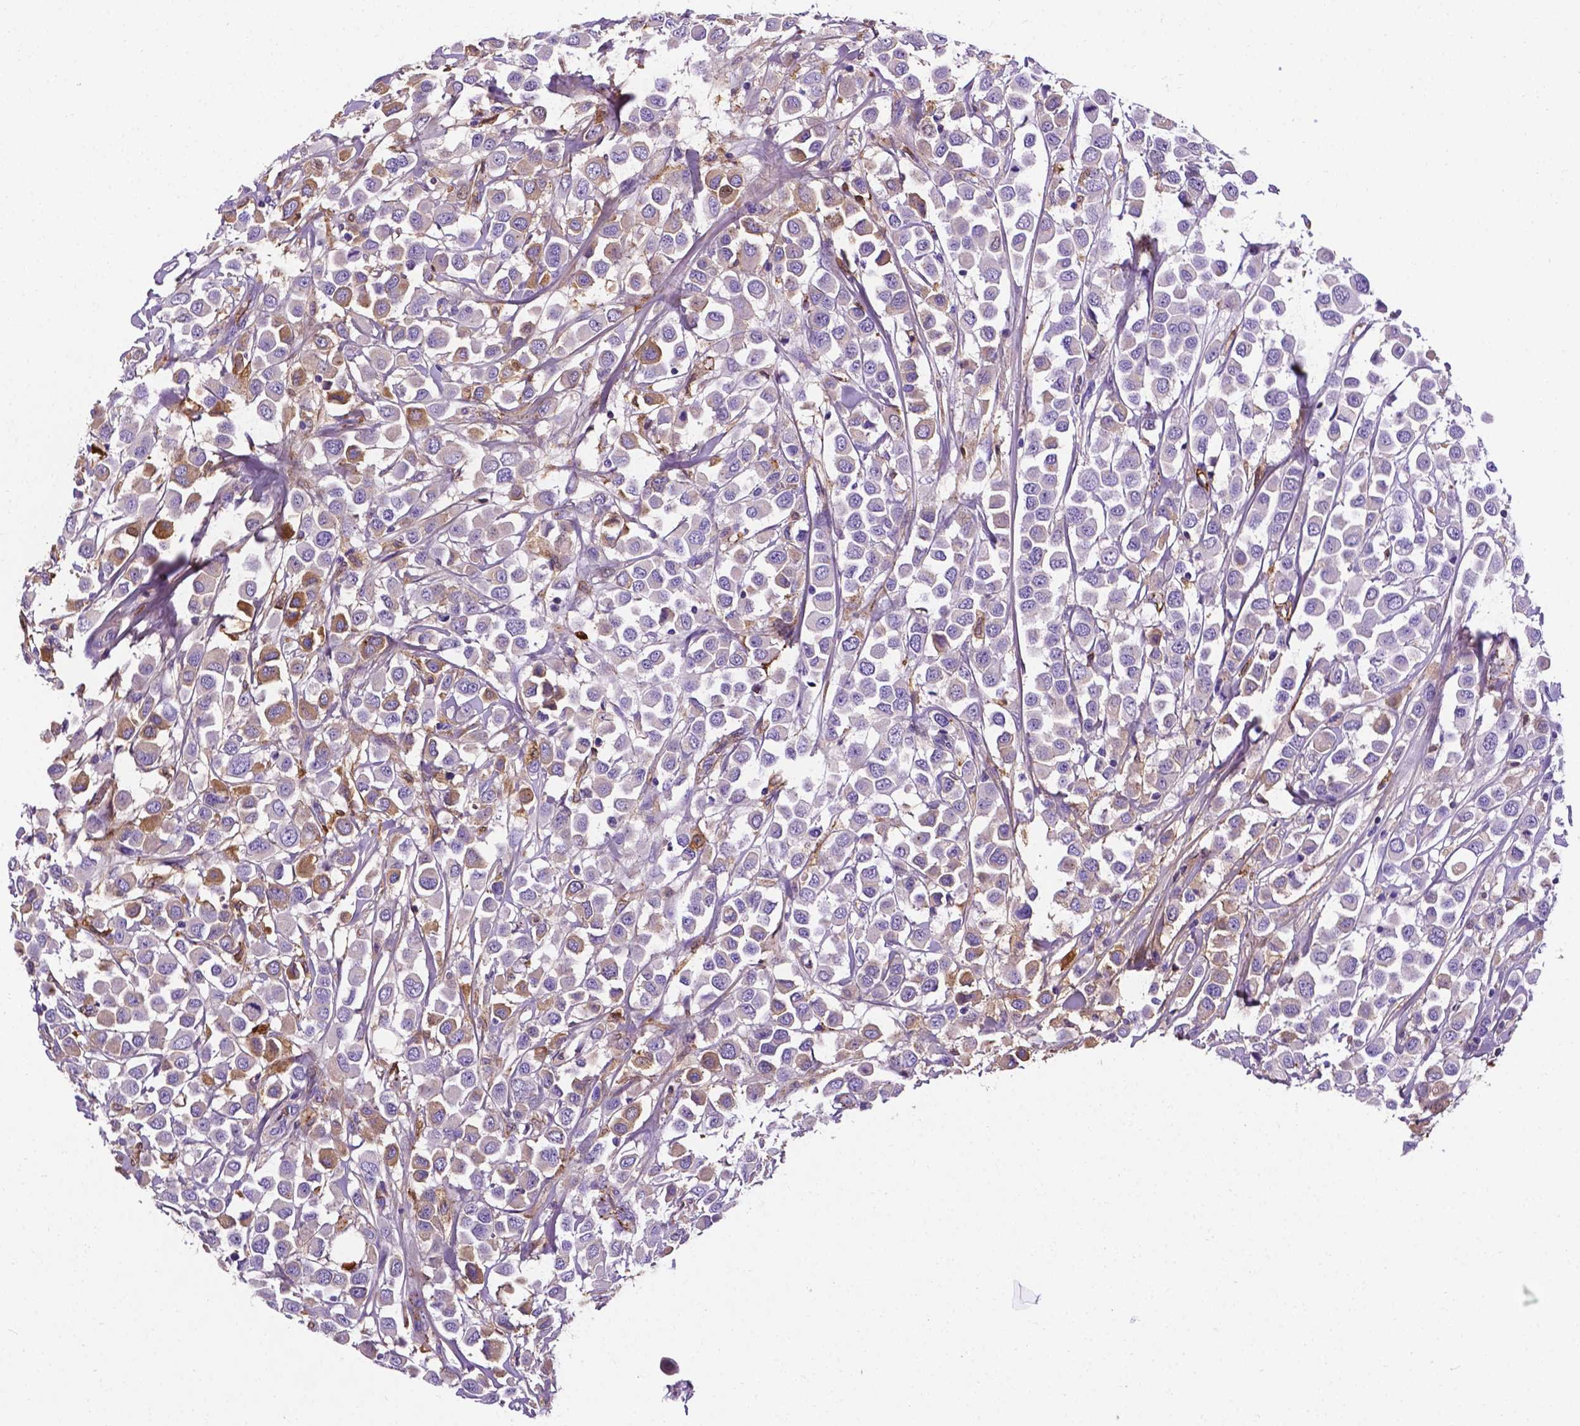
{"staining": {"intensity": "moderate", "quantity": "<25%", "location": "cytoplasmic/membranous"}, "tissue": "breast cancer", "cell_type": "Tumor cells", "image_type": "cancer", "snomed": [{"axis": "morphology", "description": "Duct carcinoma"}, {"axis": "topography", "description": "Breast"}], "caption": "Immunohistochemical staining of human breast cancer demonstrates low levels of moderate cytoplasmic/membranous positivity in approximately <25% of tumor cells. Nuclei are stained in blue.", "gene": "APOE", "patient": {"sex": "female", "age": 61}}